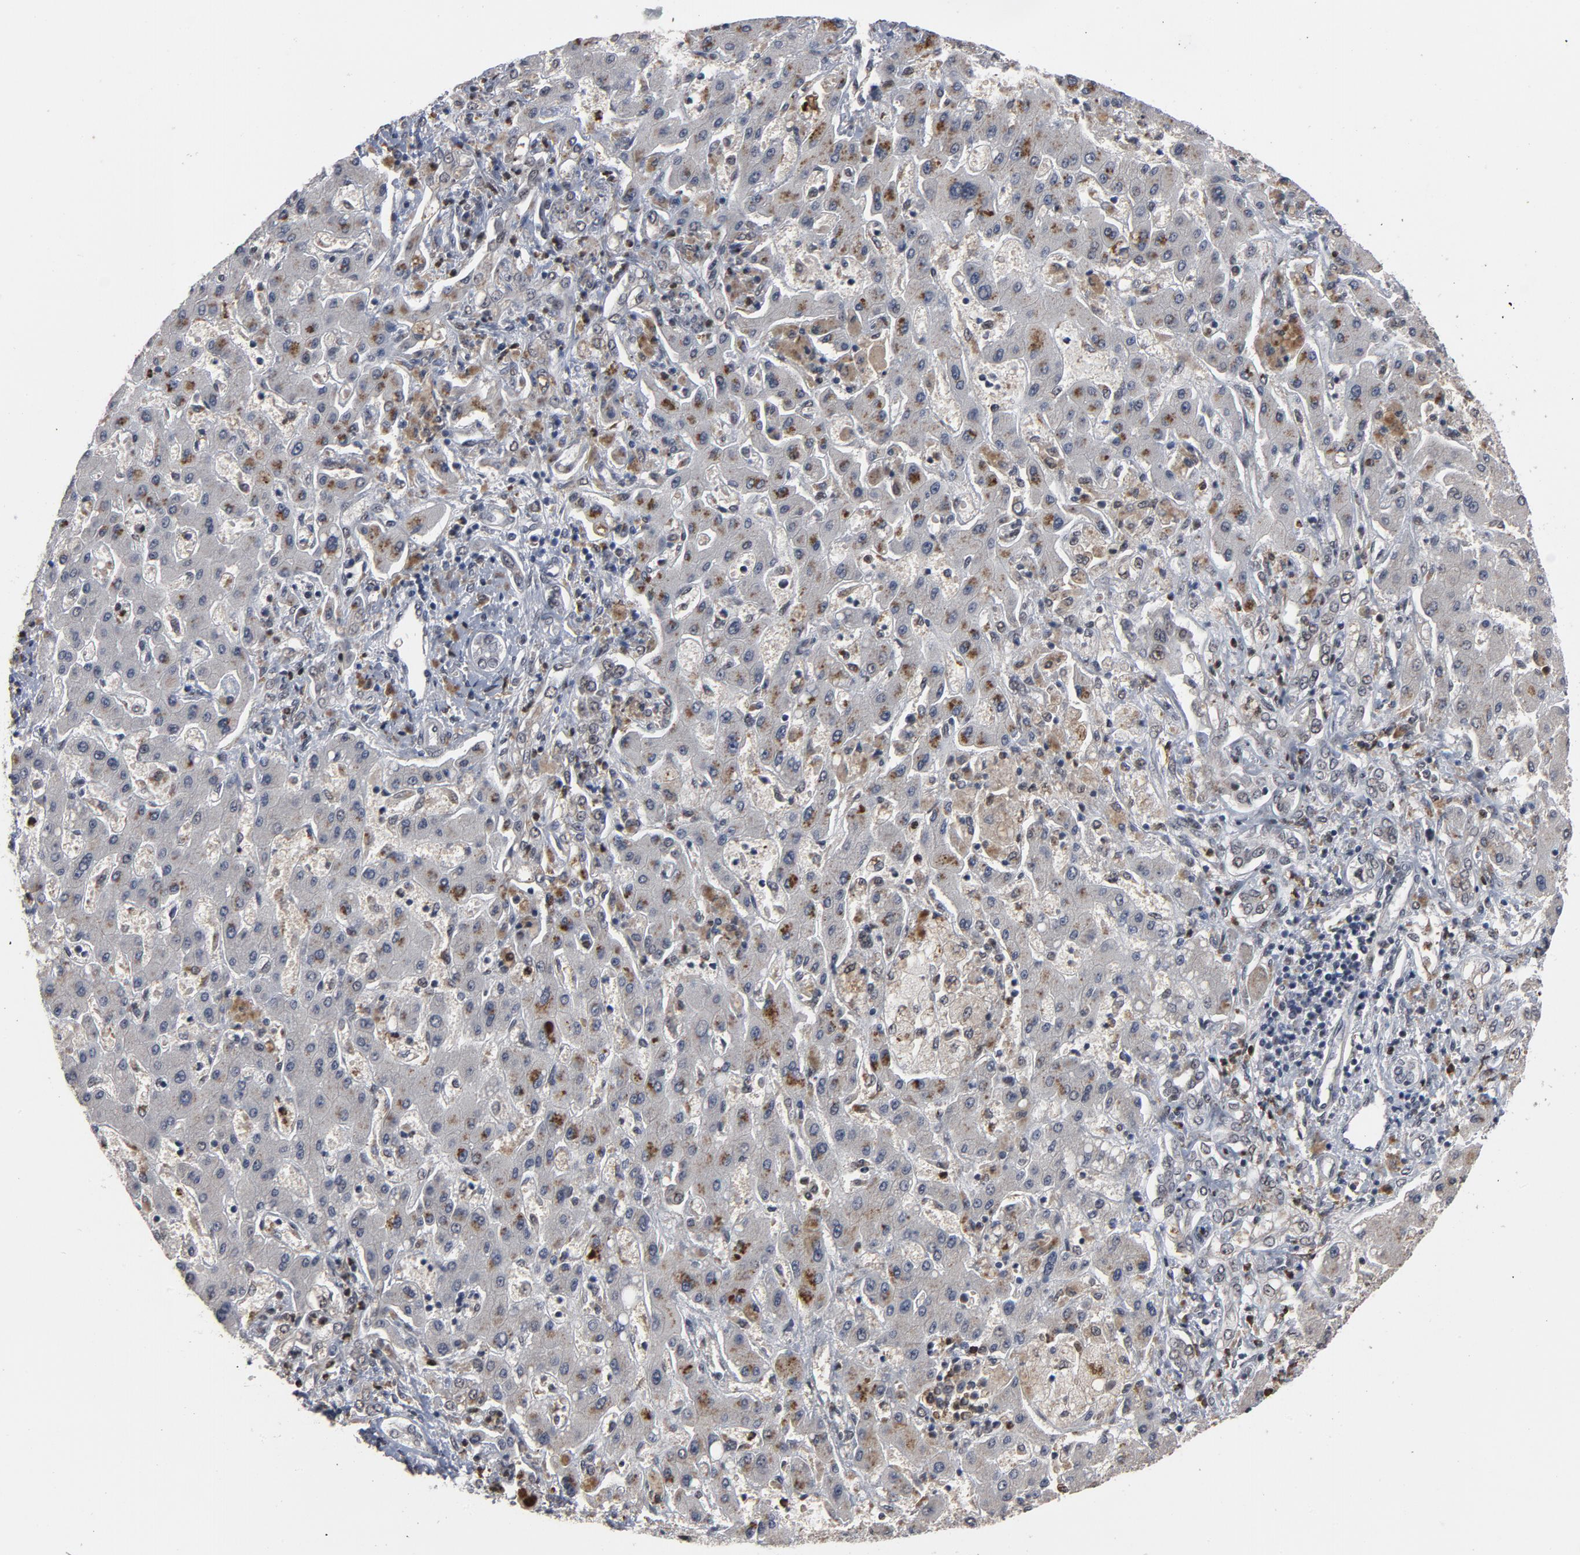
{"staining": {"intensity": "negative", "quantity": "none", "location": "none"}, "tissue": "liver cancer", "cell_type": "Tumor cells", "image_type": "cancer", "snomed": [{"axis": "morphology", "description": "Cholangiocarcinoma"}, {"axis": "topography", "description": "Liver"}], "caption": "Human liver cancer (cholangiocarcinoma) stained for a protein using immunohistochemistry (IHC) displays no staining in tumor cells.", "gene": "RTL5", "patient": {"sex": "male", "age": 50}}